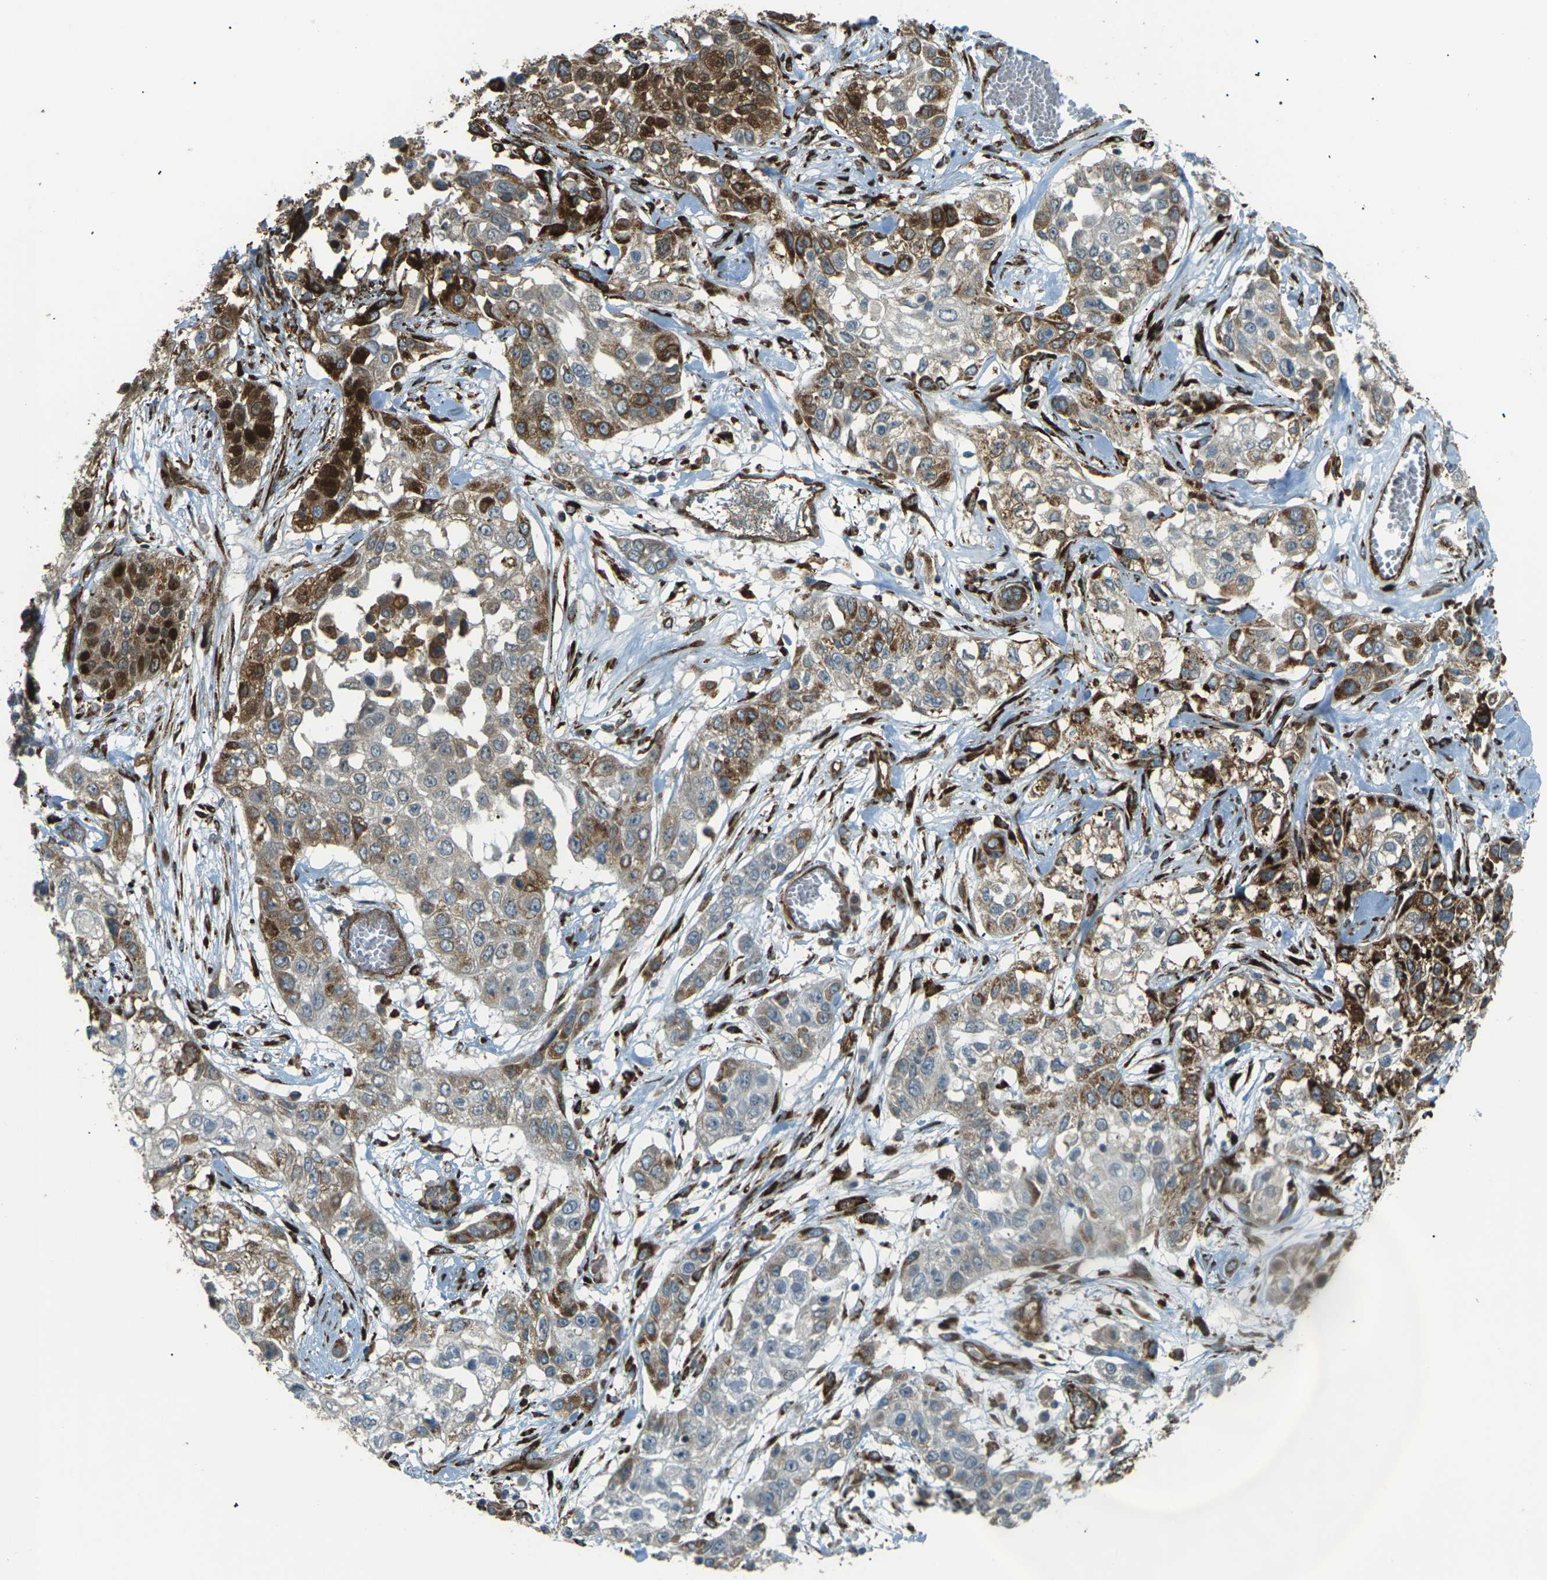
{"staining": {"intensity": "moderate", "quantity": "25%-75%", "location": "cytoplasmic/membranous"}, "tissue": "lung cancer", "cell_type": "Tumor cells", "image_type": "cancer", "snomed": [{"axis": "morphology", "description": "Squamous cell carcinoma, NOS"}, {"axis": "topography", "description": "Lung"}], "caption": "DAB (3,3'-diaminobenzidine) immunohistochemical staining of lung squamous cell carcinoma shows moderate cytoplasmic/membranous protein staining in about 25%-75% of tumor cells.", "gene": "S1PR1", "patient": {"sex": "male", "age": 71}}